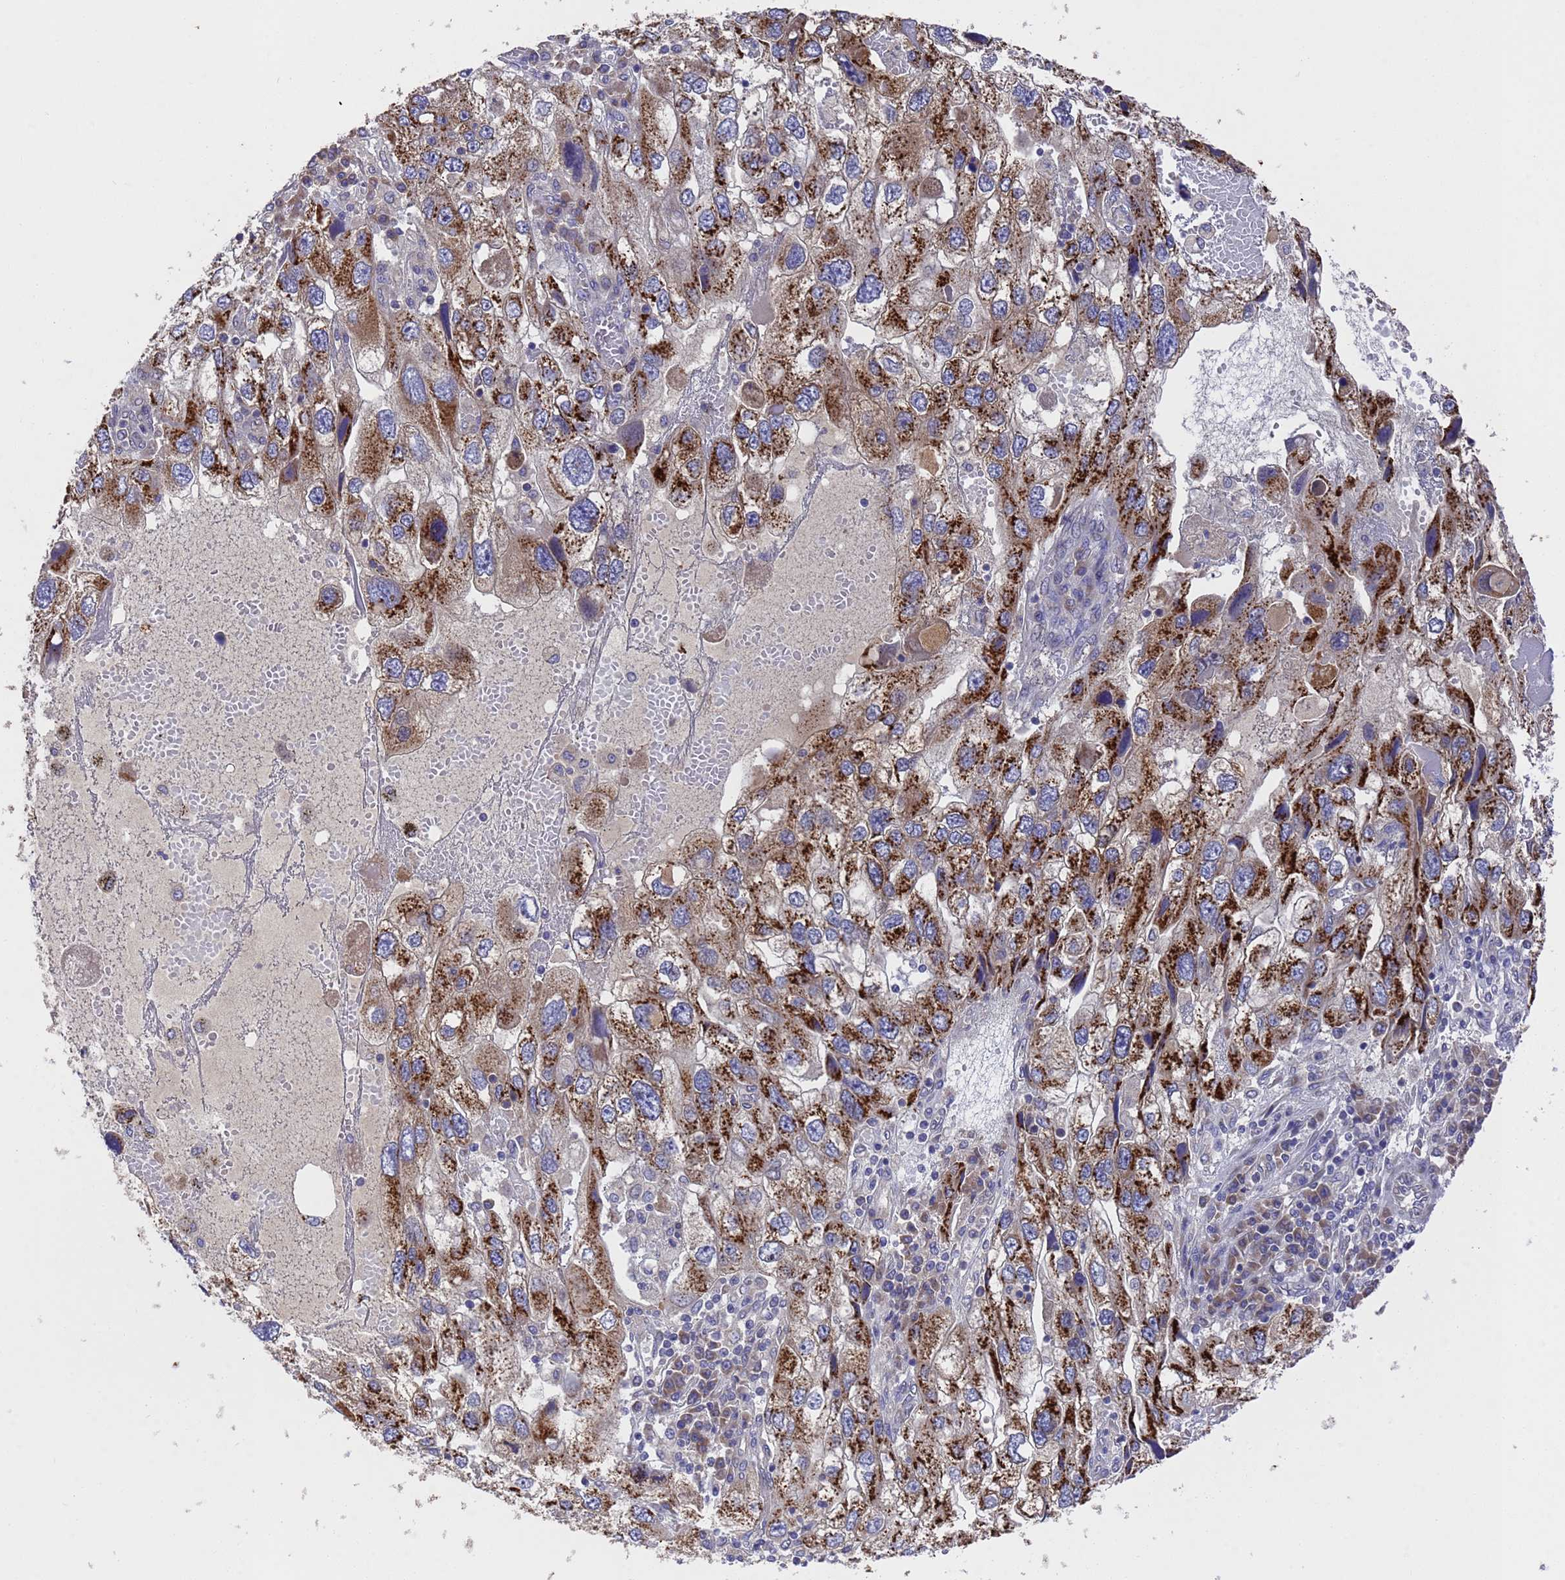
{"staining": {"intensity": "strong", "quantity": ">75%", "location": "cytoplasmic/membranous"}, "tissue": "endometrial cancer", "cell_type": "Tumor cells", "image_type": "cancer", "snomed": [{"axis": "morphology", "description": "Adenocarcinoma, NOS"}, {"axis": "topography", "description": "Endometrium"}], "caption": "Immunohistochemical staining of human adenocarcinoma (endometrial) demonstrates high levels of strong cytoplasmic/membranous positivity in about >75% of tumor cells. Using DAB (brown) and hematoxylin (blue) stains, captured at high magnification using brightfield microscopy.", "gene": "DCAF12L2", "patient": {"sex": "female", "age": 49}}